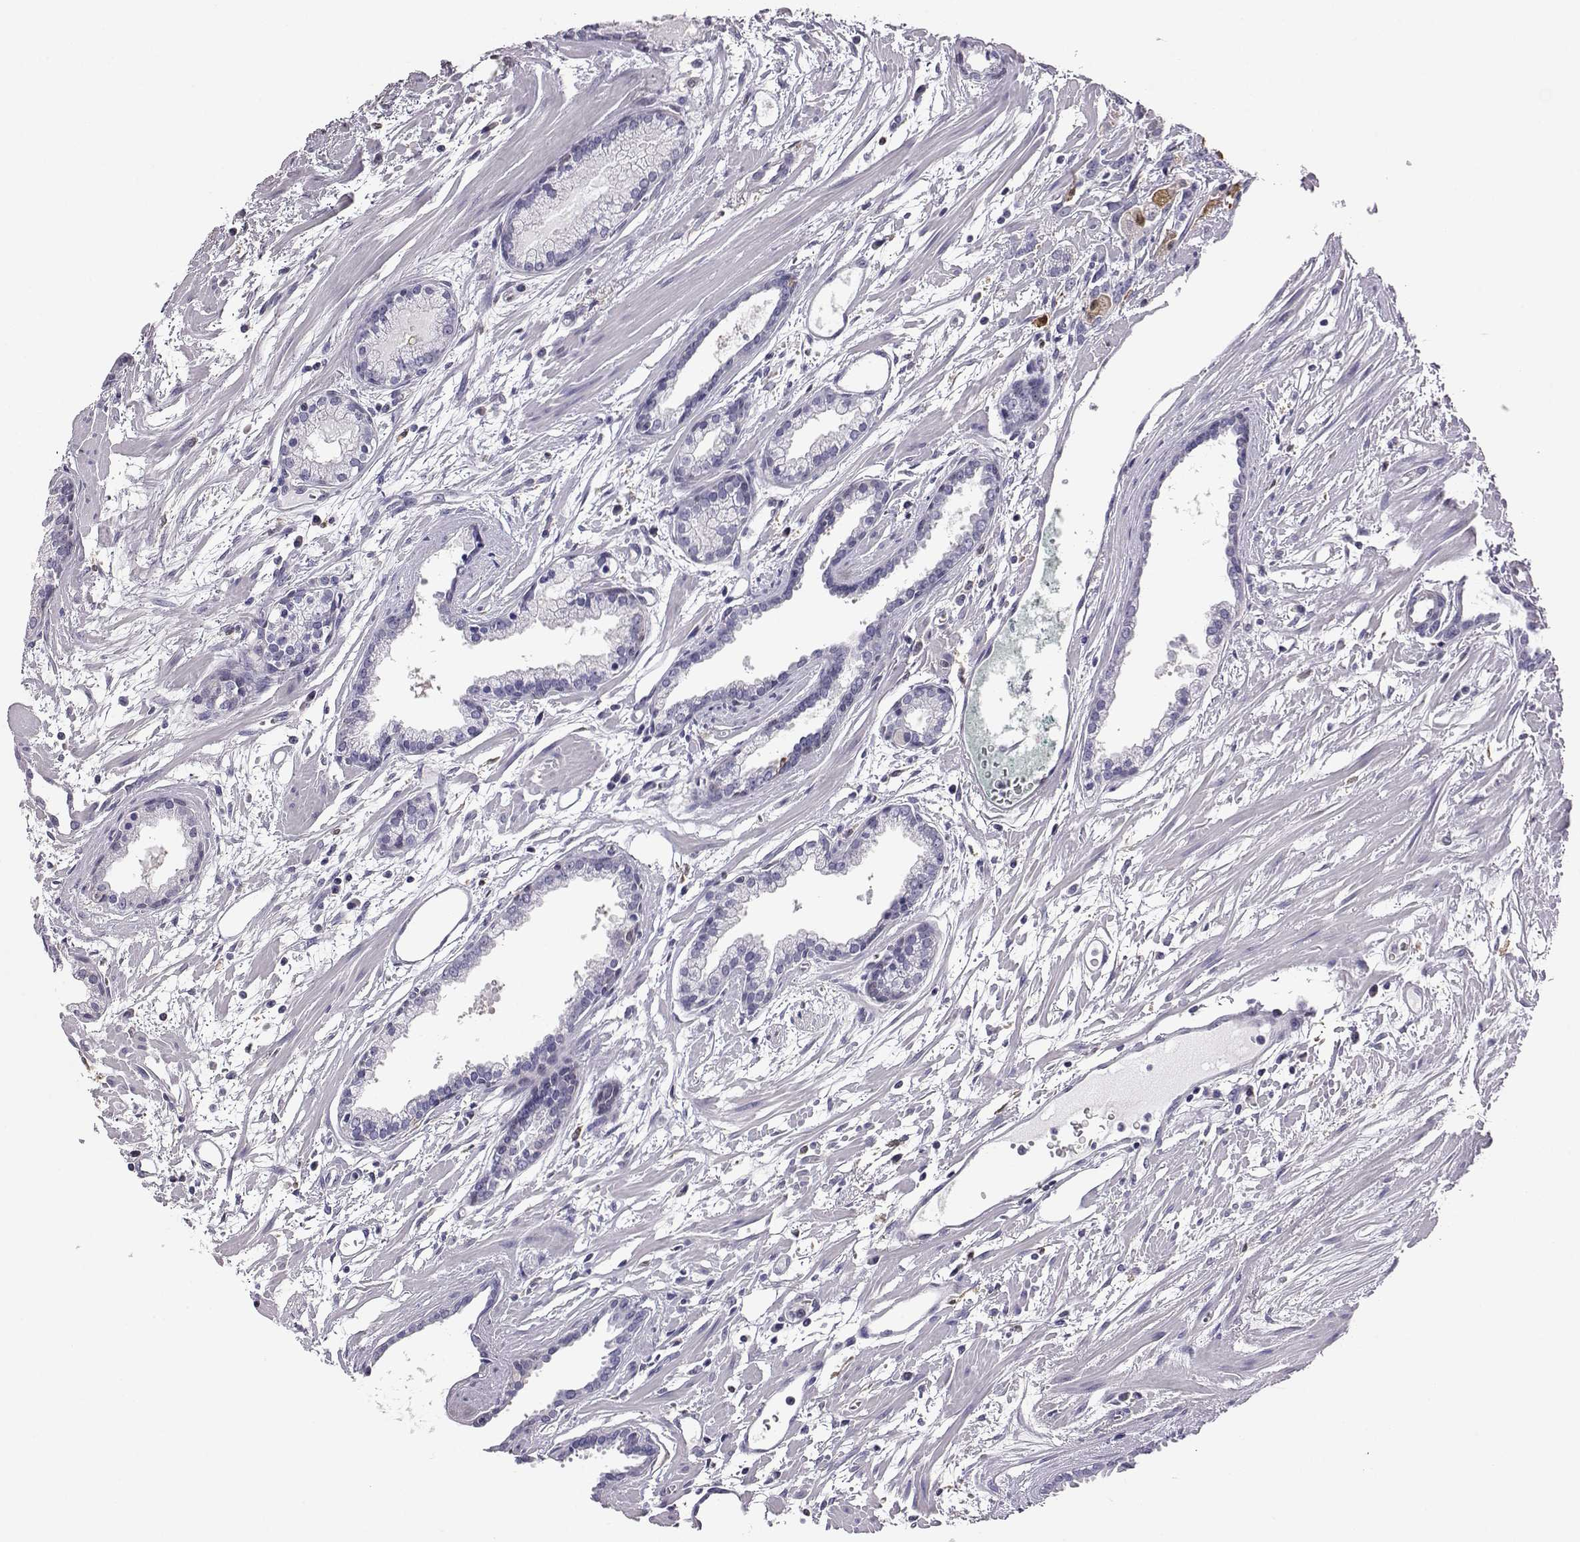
{"staining": {"intensity": "negative", "quantity": "none", "location": "none"}, "tissue": "prostate cancer", "cell_type": "Tumor cells", "image_type": "cancer", "snomed": [{"axis": "morphology", "description": "Adenocarcinoma, High grade"}, {"axis": "topography", "description": "Prostate"}], "caption": "Immunohistochemistry micrograph of prostate adenocarcinoma (high-grade) stained for a protein (brown), which reveals no expression in tumor cells. (DAB immunohistochemistry with hematoxylin counter stain).", "gene": "AKR1B1", "patient": {"sex": "male", "age": 68}}